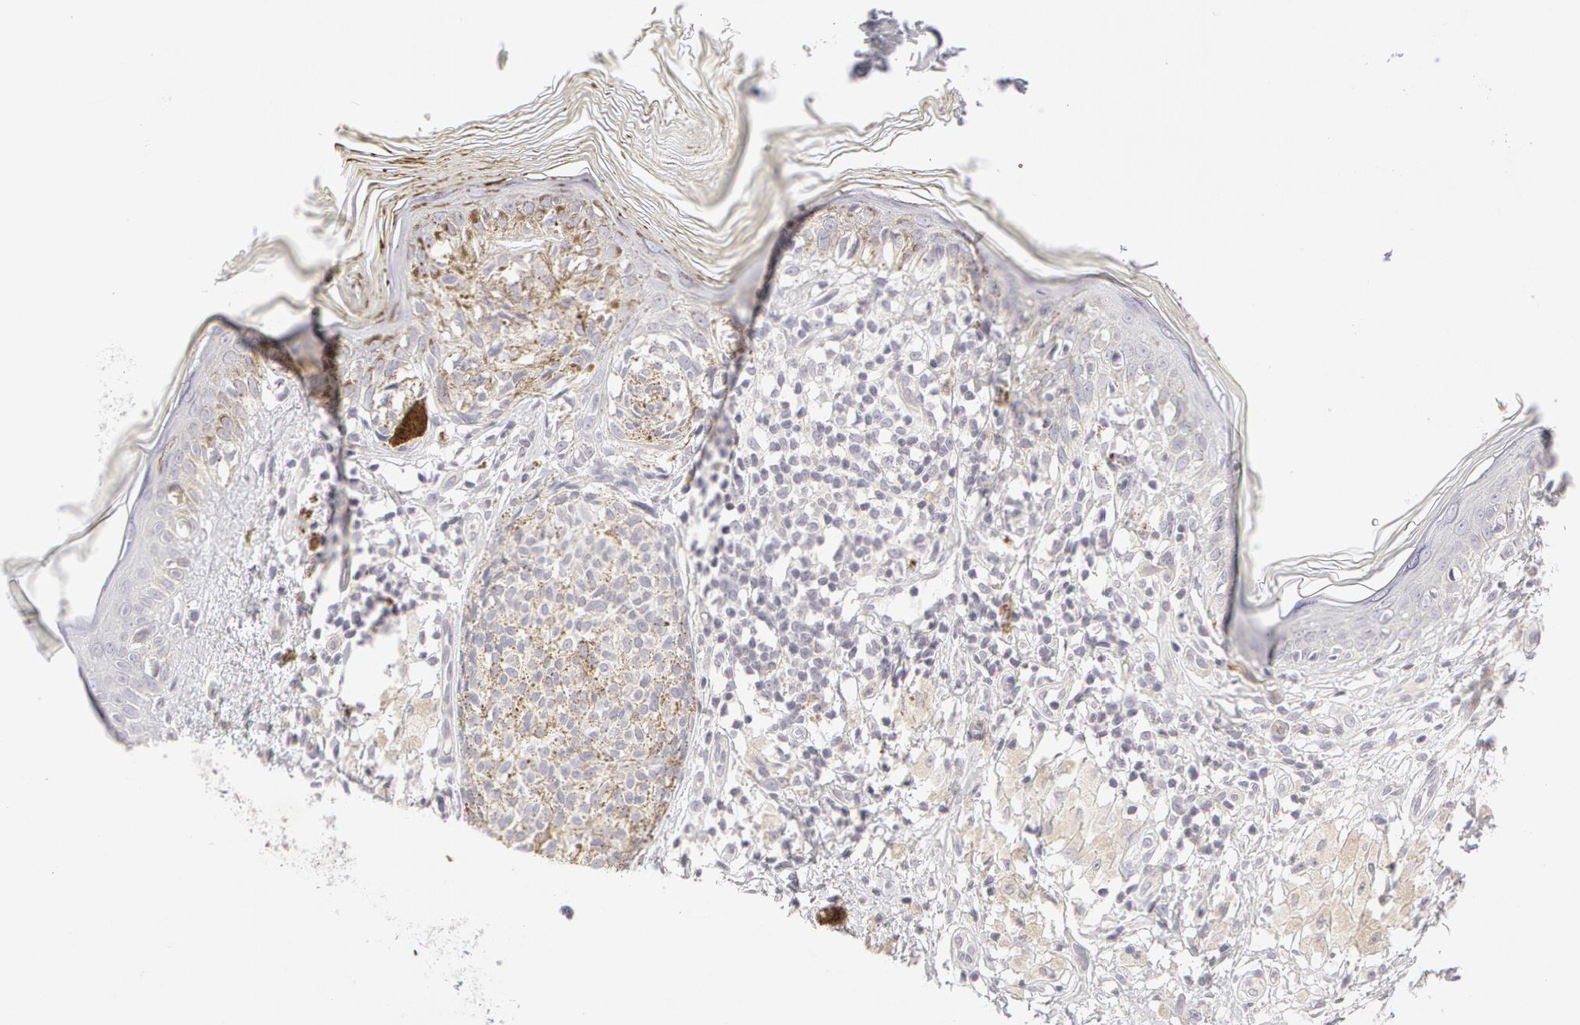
{"staining": {"intensity": "weak", "quantity": "25%-75%", "location": "cytoplasmic/membranous"}, "tissue": "melanoma", "cell_type": "Tumor cells", "image_type": "cancer", "snomed": [{"axis": "morphology", "description": "Malignant melanoma, NOS"}, {"axis": "topography", "description": "Skin"}], "caption": "Protein positivity by immunohistochemistry (IHC) exhibits weak cytoplasmic/membranous staining in approximately 25%-75% of tumor cells in malignant melanoma. (IHC, brightfield microscopy, high magnification).", "gene": "ABCB1", "patient": {"sex": "male", "age": 88}}